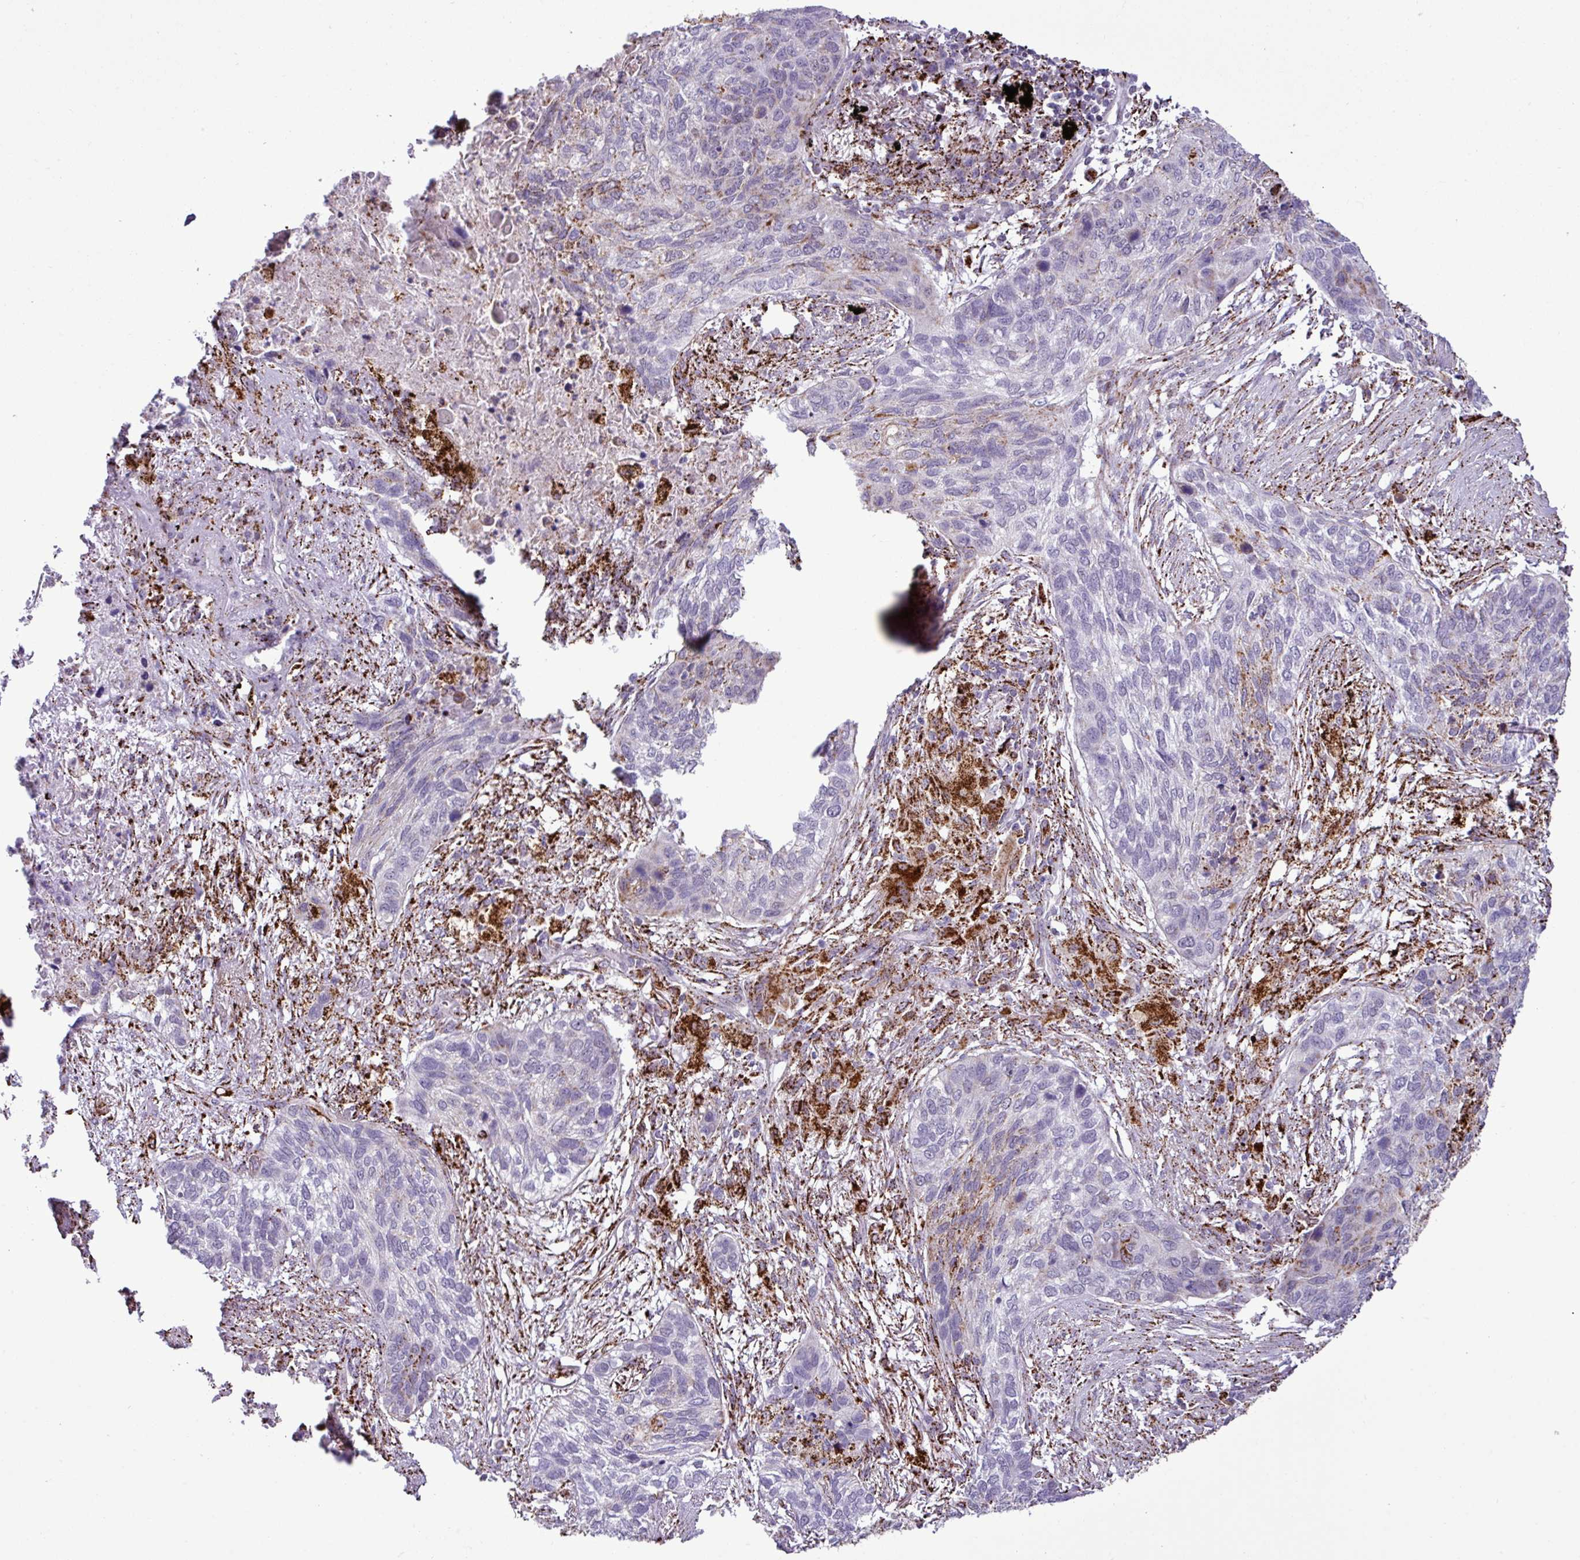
{"staining": {"intensity": "weak", "quantity": "<25%", "location": "cytoplasmic/membranous"}, "tissue": "lung cancer", "cell_type": "Tumor cells", "image_type": "cancer", "snomed": [{"axis": "morphology", "description": "Squamous cell carcinoma, NOS"}, {"axis": "topography", "description": "Lung"}], "caption": "Lung cancer was stained to show a protein in brown. There is no significant staining in tumor cells.", "gene": "SGPP1", "patient": {"sex": "female", "age": 63}}